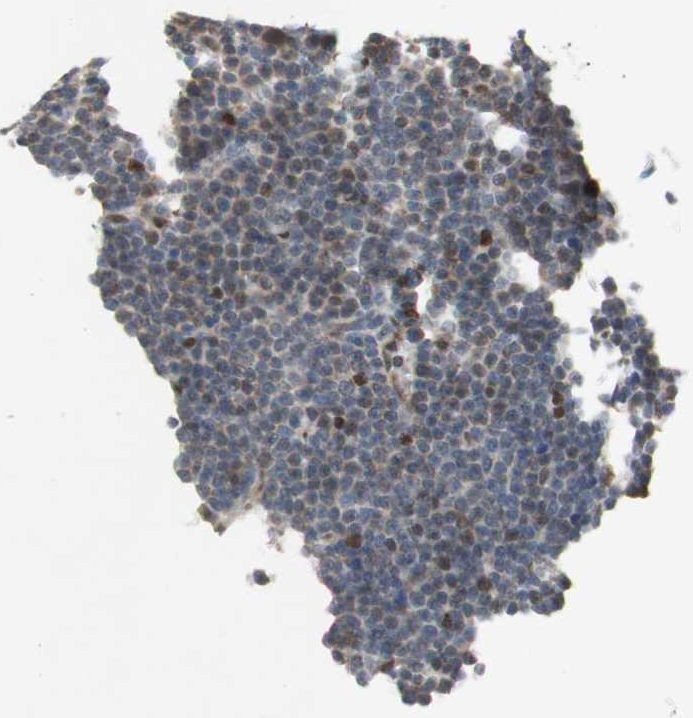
{"staining": {"intensity": "negative", "quantity": "none", "location": "none"}, "tissue": "lymphoma", "cell_type": "Tumor cells", "image_type": "cancer", "snomed": [{"axis": "morphology", "description": "Malignant lymphoma, non-Hodgkin's type, Low grade"}, {"axis": "topography", "description": "Lymph node"}], "caption": "Immunohistochemistry micrograph of malignant lymphoma, non-Hodgkin's type (low-grade) stained for a protein (brown), which exhibits no staining in tumor cells.", "gene": "DNMT3A", "patient": {"sex": "female", "age": 67}}